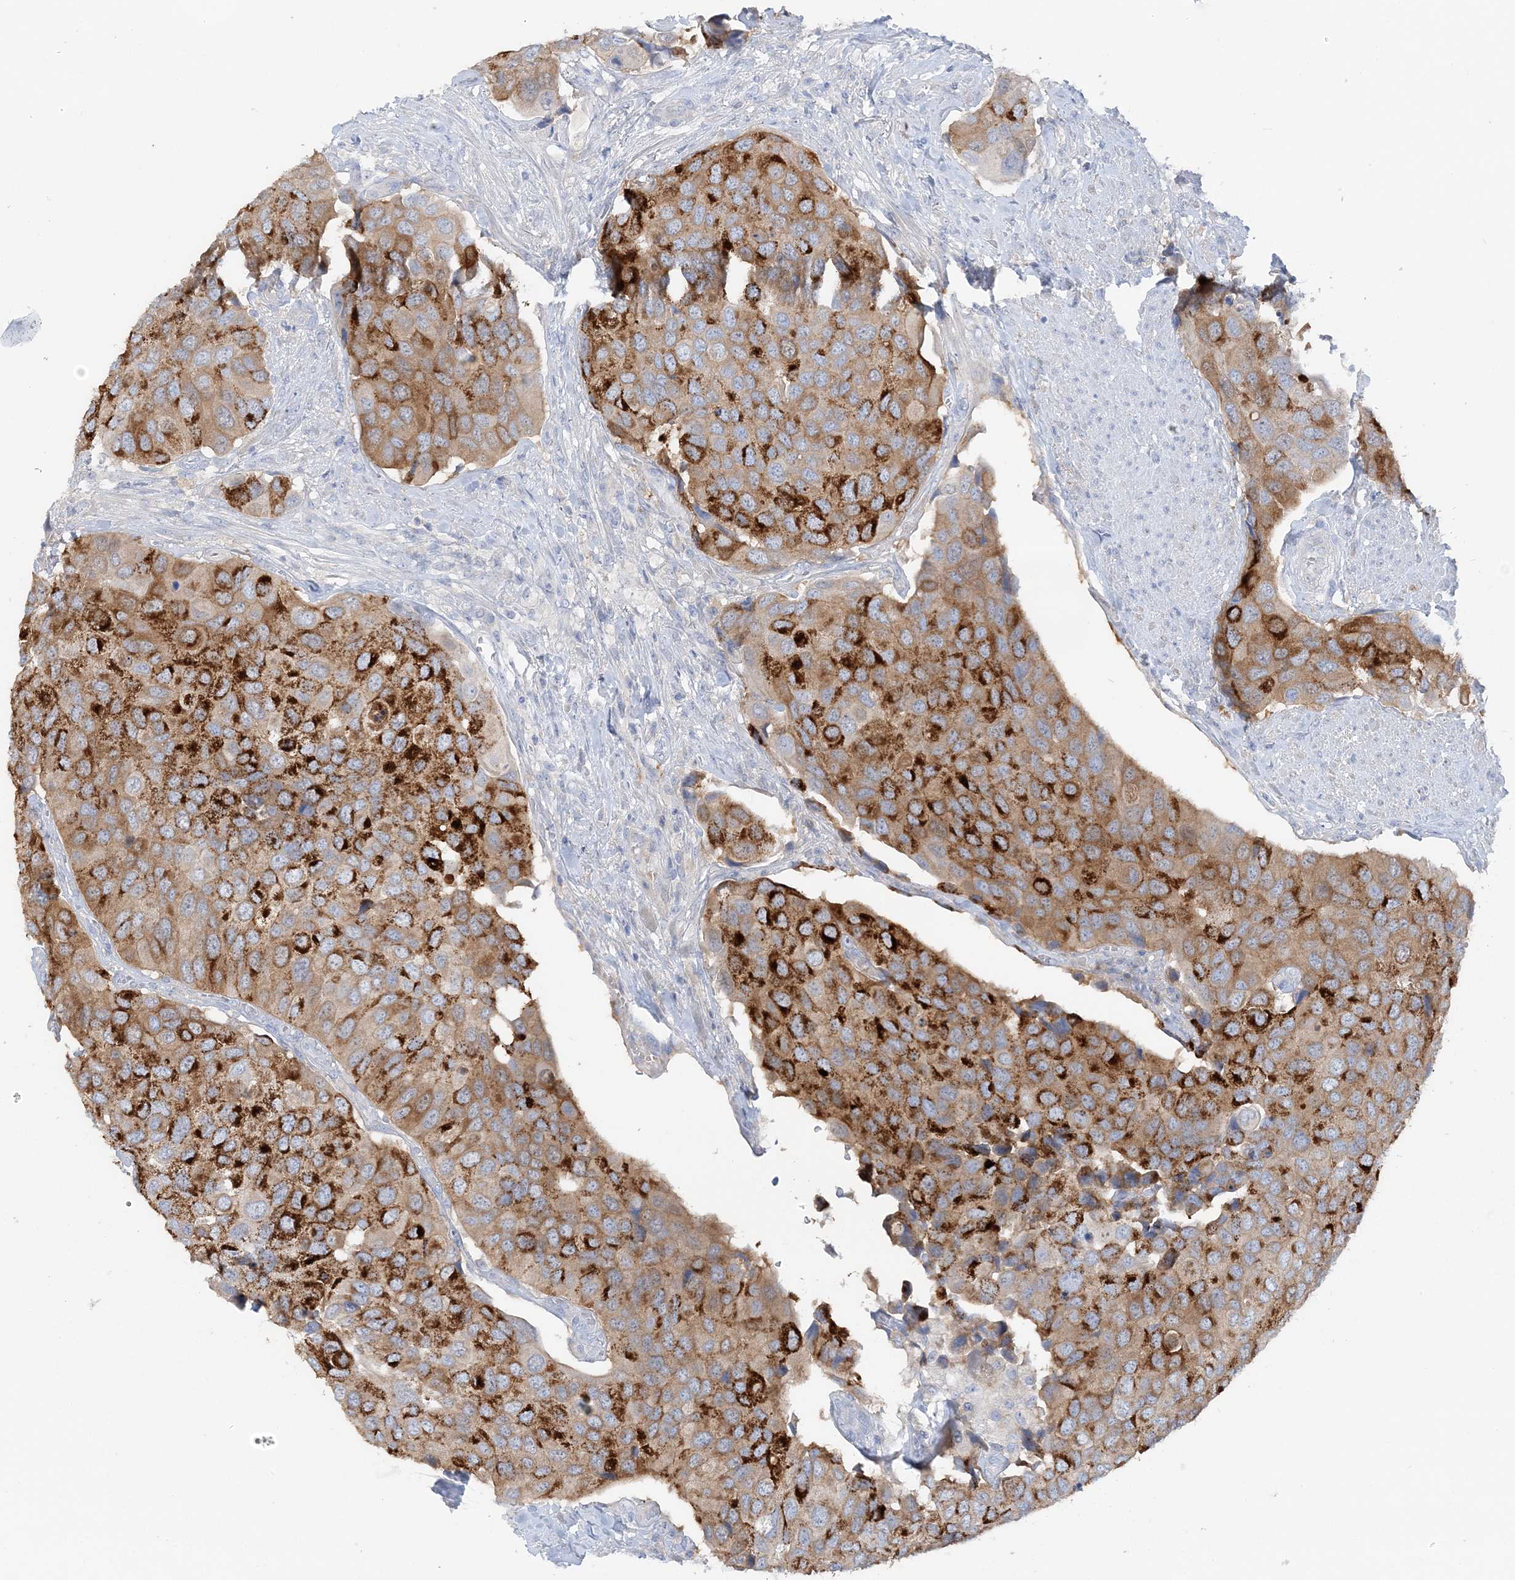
{"staining": {"intensity": "strong", "quantity": ">75%", "location": "cytoplasmic/membranous"}, "tissue": "urothelial cancer", "cell_type": "Tumor cells", "image_type": "cancer", "snomed": [{"axis": "morphology", "description": "Urothelial carcinoma, High grade"}, {"axis": "topography", "description": "Urinary bladder"}], "caption": "A high amount of strong cytoplasmic/membranous expression is present in approximately >75% of tumor cells in urothelial cancer tissue. The staining was performed using DAB (3,3'-diaminobenzidine) to visualize the protein expression in brown, while the nuclei were stained in blue with hematoxylin (Magnification: 20x).", "gene": "HMGCS1", "patient": {"sex": "male", "age": 74}}